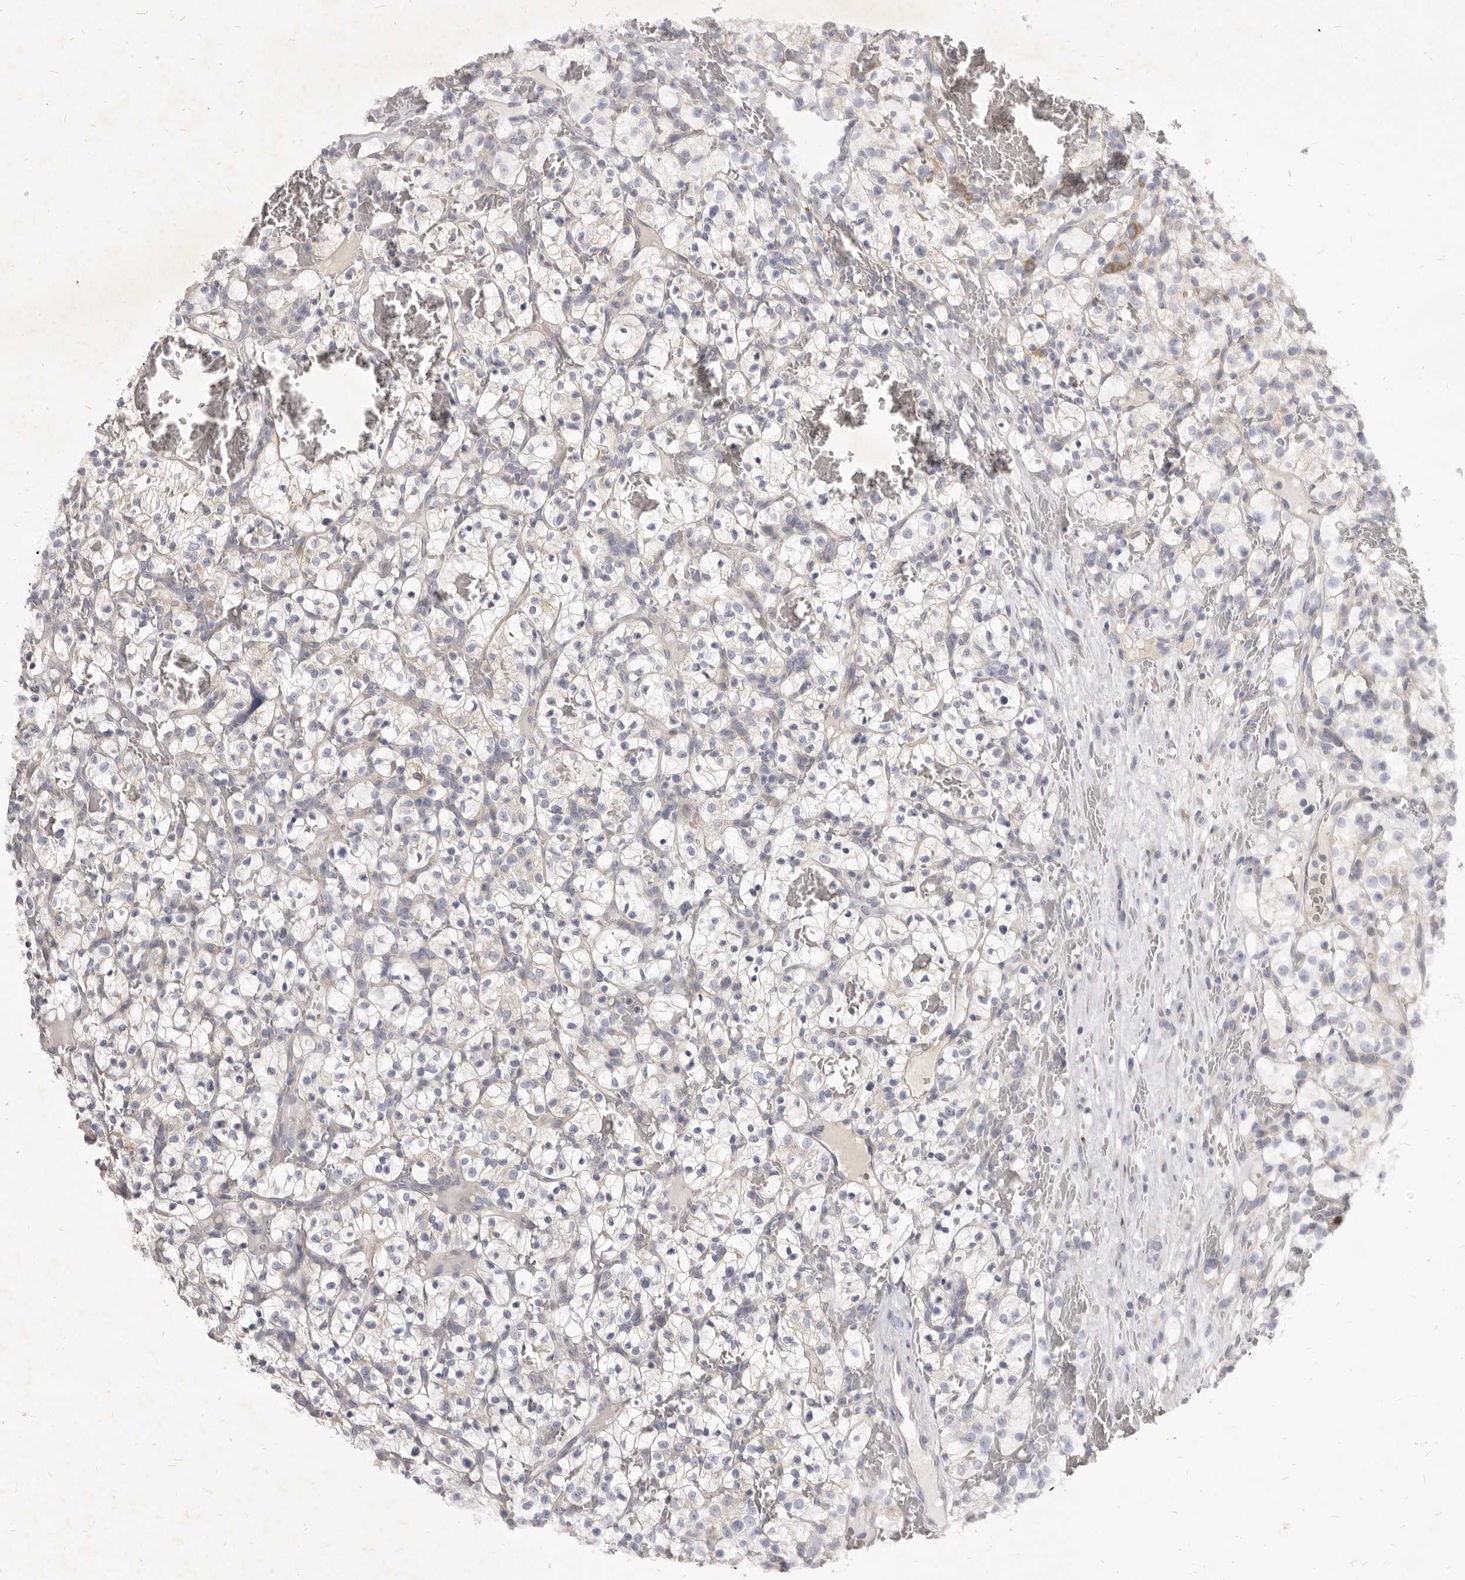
{"staining": {"intensity": "negative", "quantity": "none", "location": "none"}, "tissue": "renal cancer", "cell_type": "Tumor cells", "image_type": "cancer", "snomed": [{"axis": "morphology", "description": "Adenocarcinoma, NOS"}, {"axis": "topography", "description": "Kidney"}], "caption": "Immunohistochemistry (IHC) photomicrograph of neoplastic tissue: adenocarcinoma (renal) stained with DAB (3,3'-diaminobenzidine) exhibits no significant protein staining in tumor cells.", "gene": "KIF2B", "patient": {"sex": "female", "age": 57}}